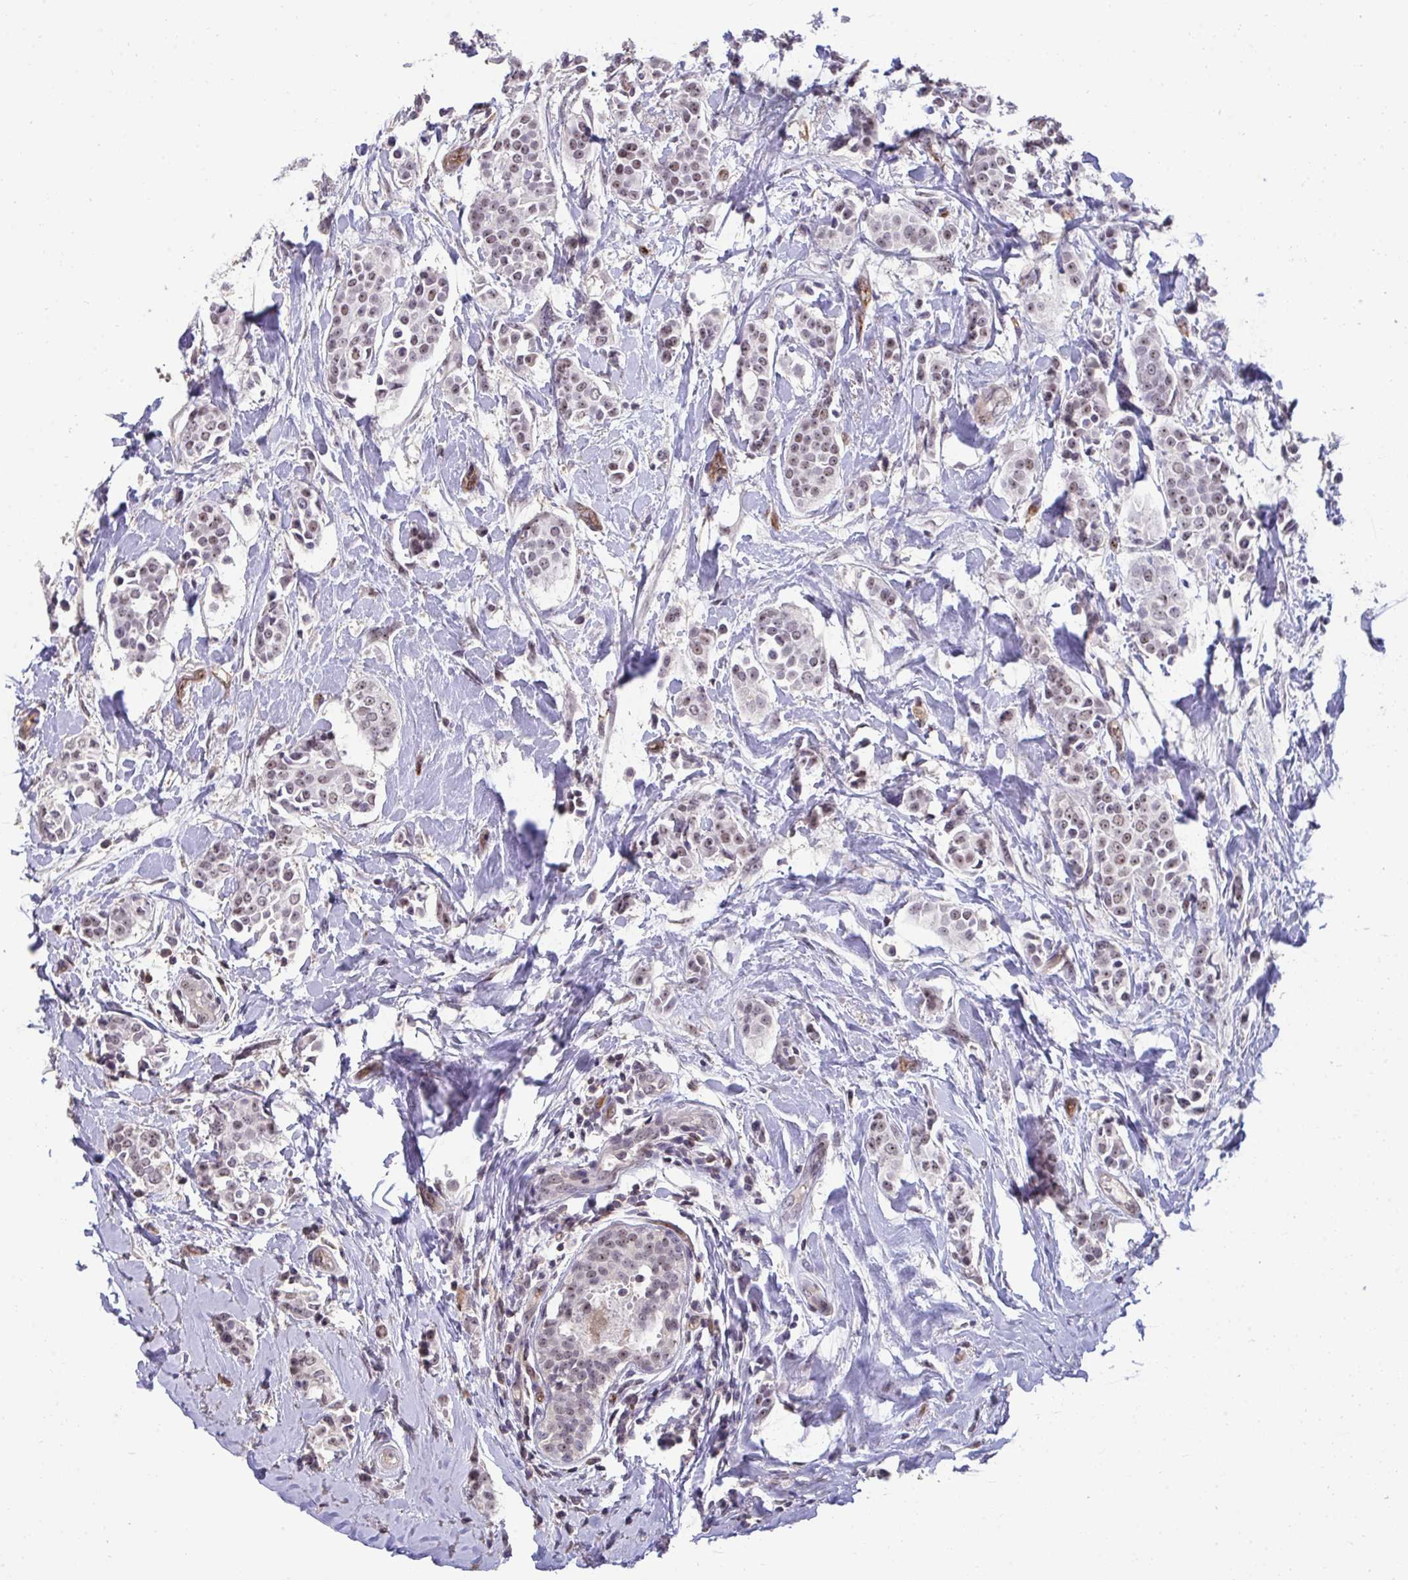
{"staining": {"intensity": "weak", "quantity": ">75%", "location": "nuclear"}, "tissue": "breast cancer", "cell_type": "Tumor cells", "image_type": "cancer", "snomed": [{"axis": "morphology", "description": "Duct carcinoma"}, {"axis": "topography", "description": "Breast"}], "caption": "High-power microscopy captured an immunohistochemistry (IHC) photomicrograph of infiltrating ductal carcinoma (breast), revealing weak nuclear positivity in about >75% of tumor cells.", "gene": "SENP3", "patient": {"sex": "female", "age": 64}}